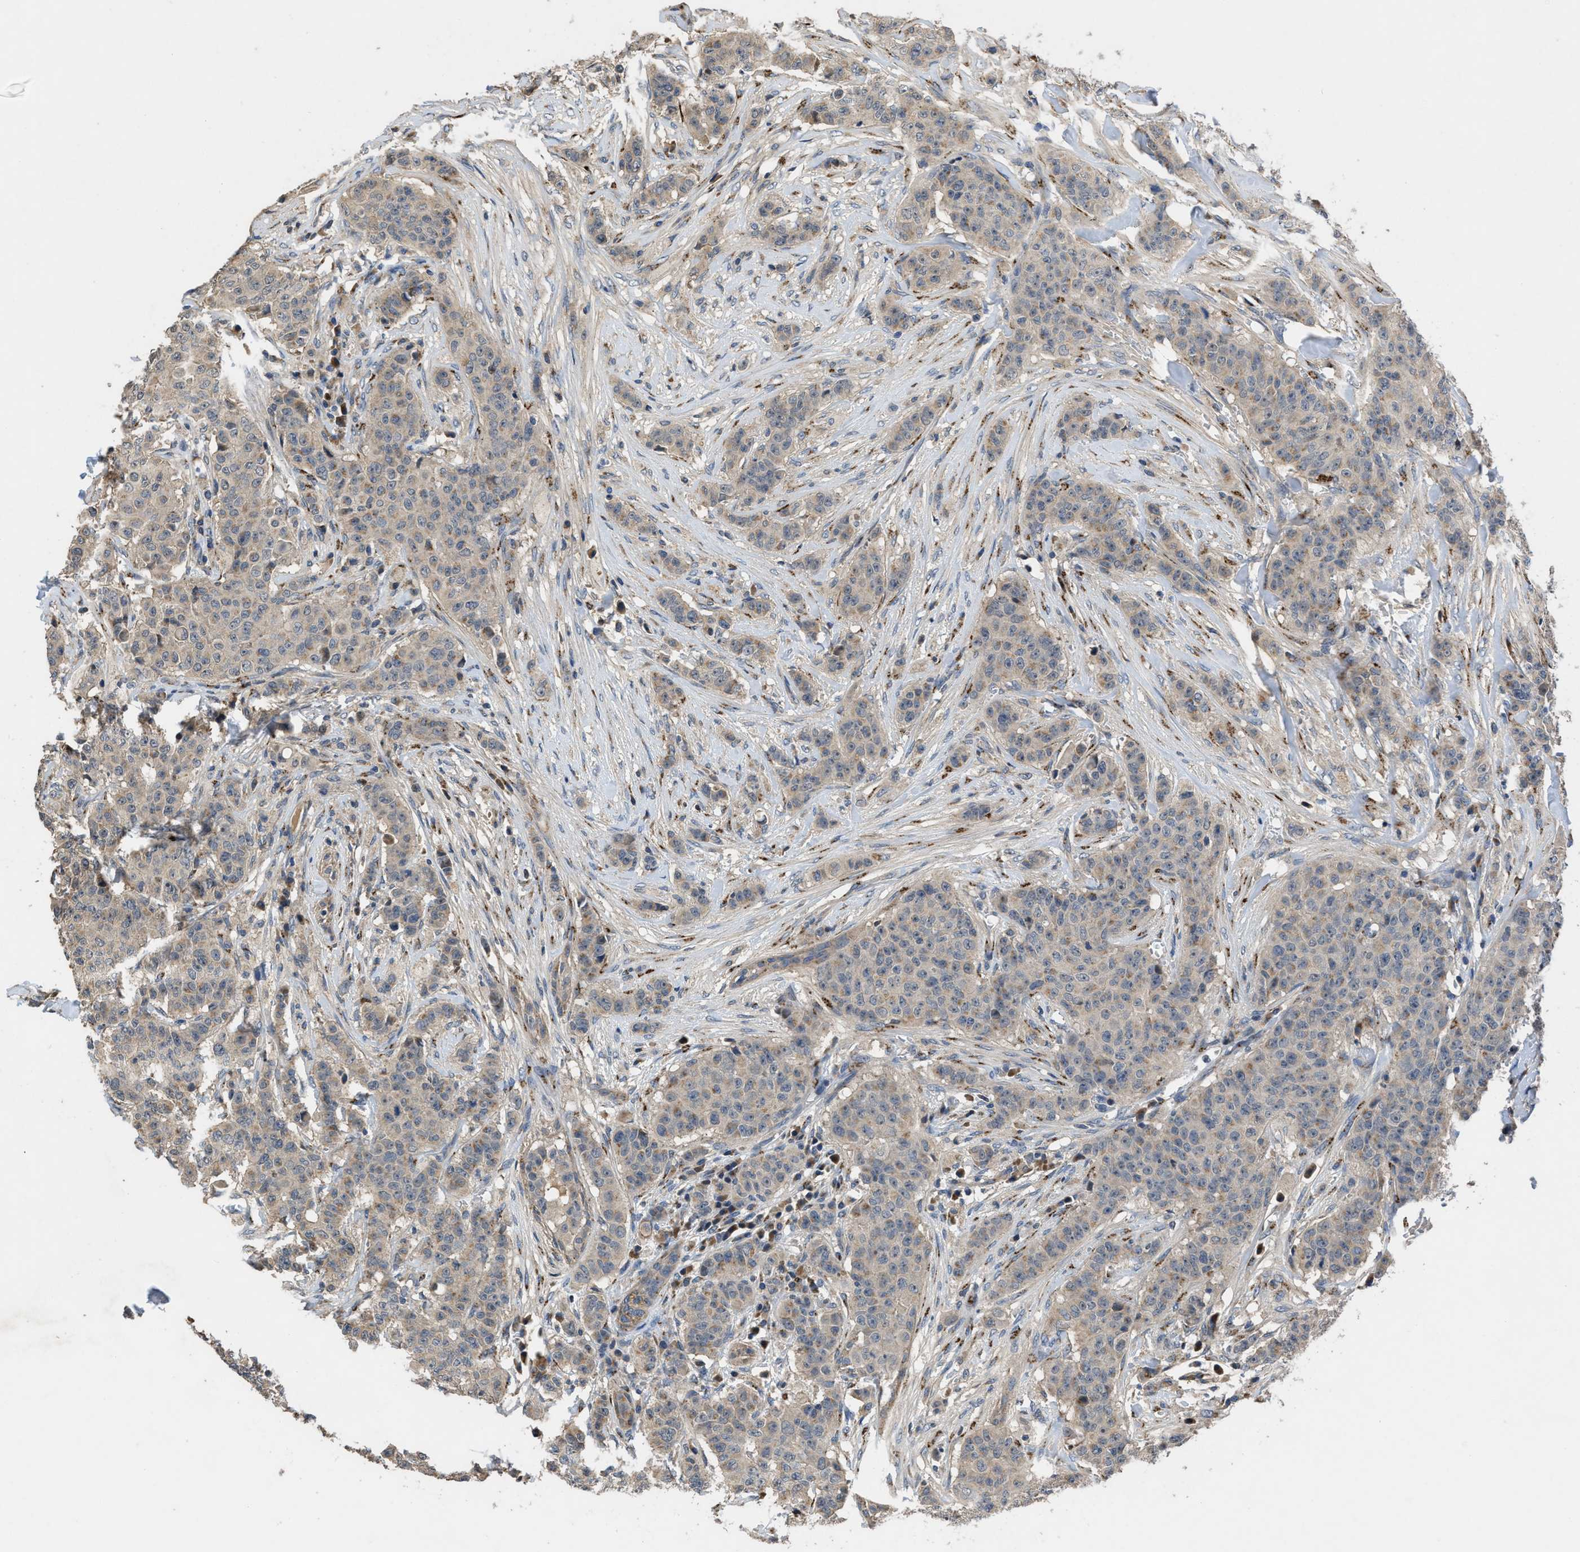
{"staining": {"intensity": "weak", "quantity": ">75%", "location": "cytoplasmic/membranous"}, "tissue": "breast cancer", "cell_type": "Tumor cells", "image_type": "cancer", "snomed": [{"axis": "morphology", "description": "Normal tissue, NOS"}, {"axis": "morphology", "description": "Duct carcinoma"}, {"axis": "topography", "description": "Breast"}], "caption": "This is an image of immunohistochemistry (IHC) staining of breast cancer, which shows weak staining in the cytoplasmic/membranous of tumor cells.", "gene": "SIK2", "patient": {"sex": "female", "age": 40}}